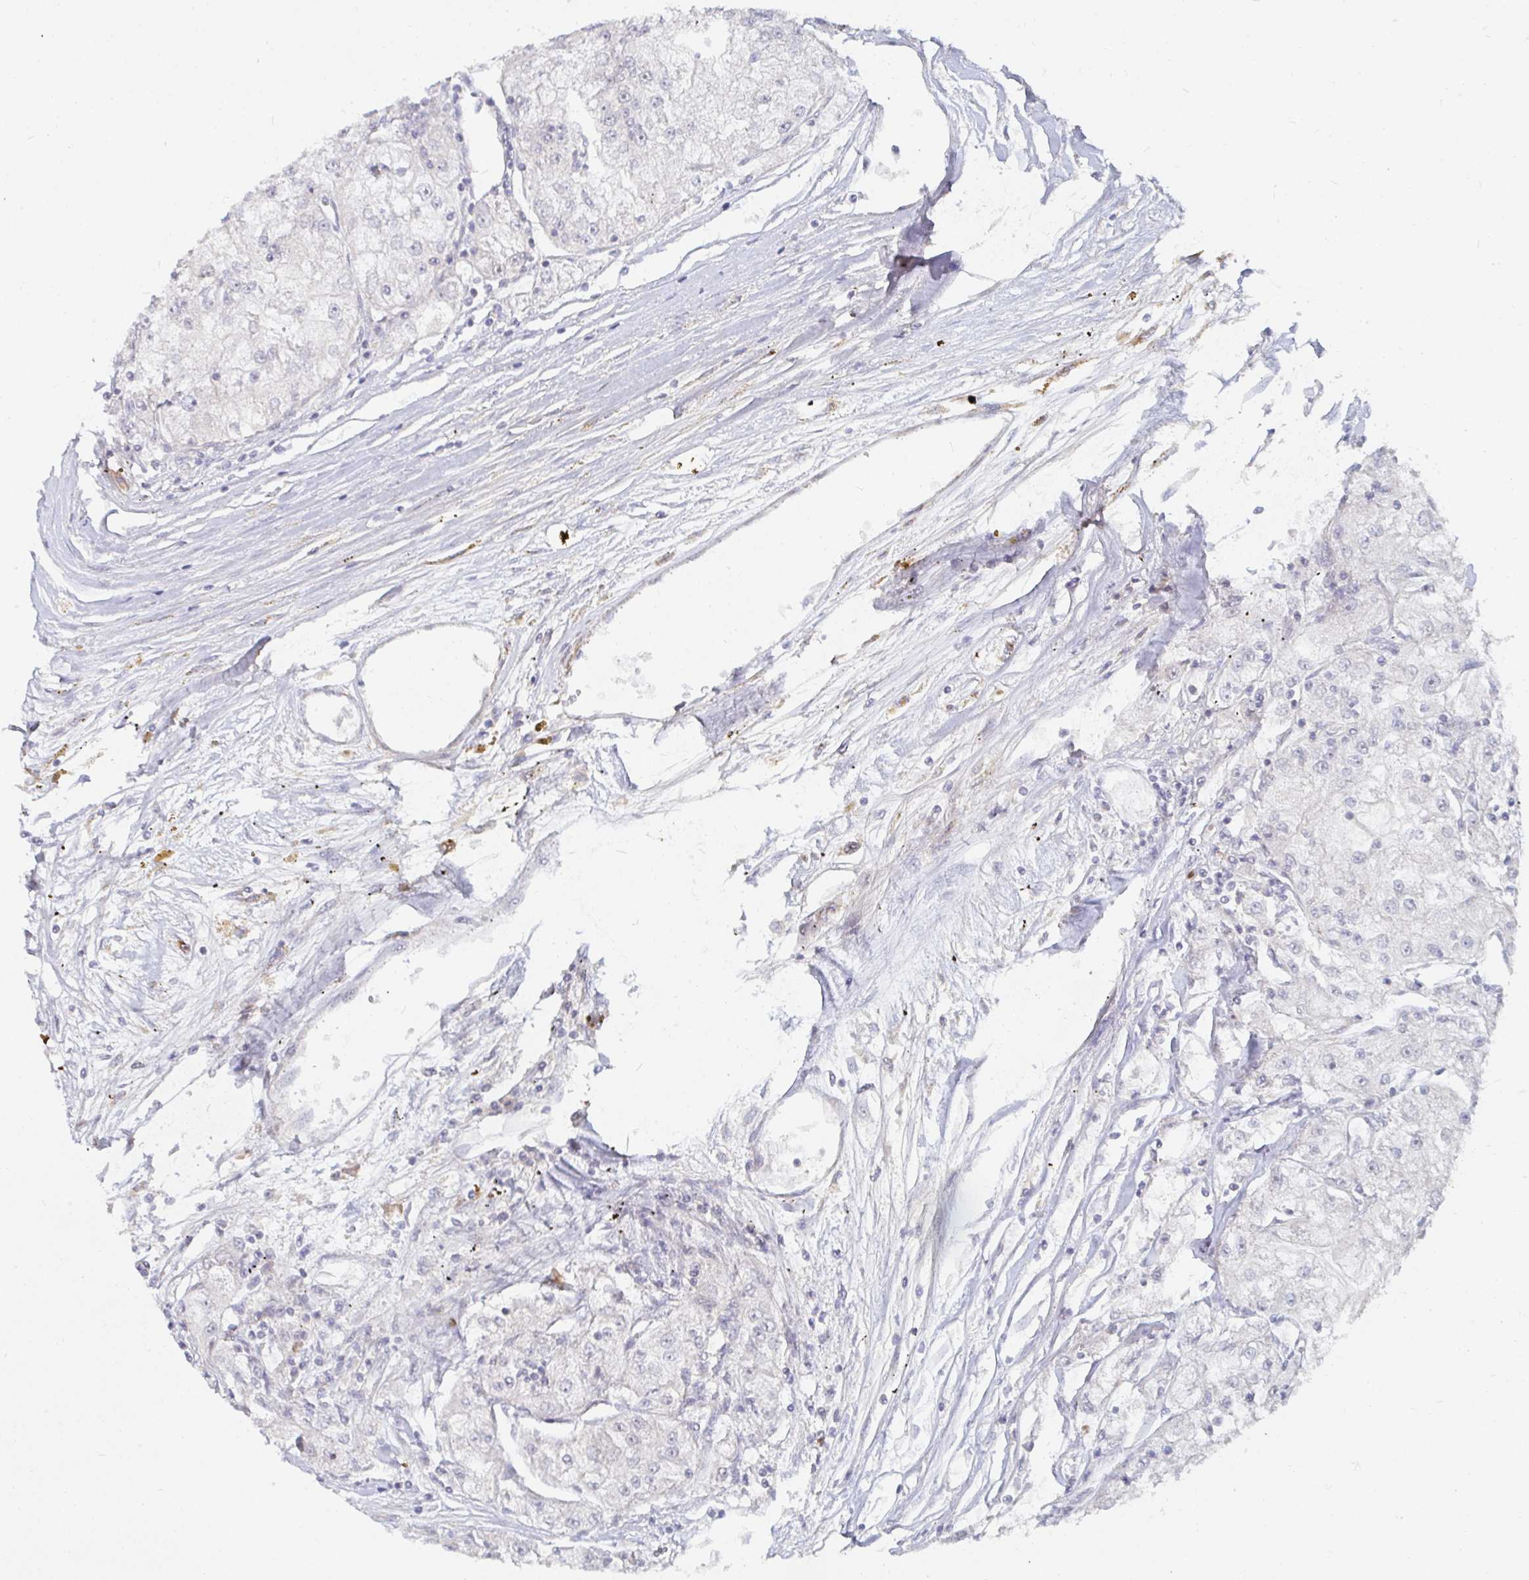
{"staining": {"intensity": "negative", "quantity": "none", "location": "none"}, "tissue": "renal cancer", "cell_type": "Tumor cells", "image_type": "cancer", "snomed": [{"axis": "morphology", "description": "Adenocarcinoma, NOS"}, {"axis": "topography", "description": "Kidney"}], "caption": "Protein analysis of renal cancer (adenocarcinoma) displays no significant positivity in tumor cells. The staining was performed using DAB to visualize the protein expression in brown, while the nuclei were stained in blue with hematoxylin (Magnification: 20x).", "gene": "SSH2", "patient": {"sex": "female", "age": 72}}